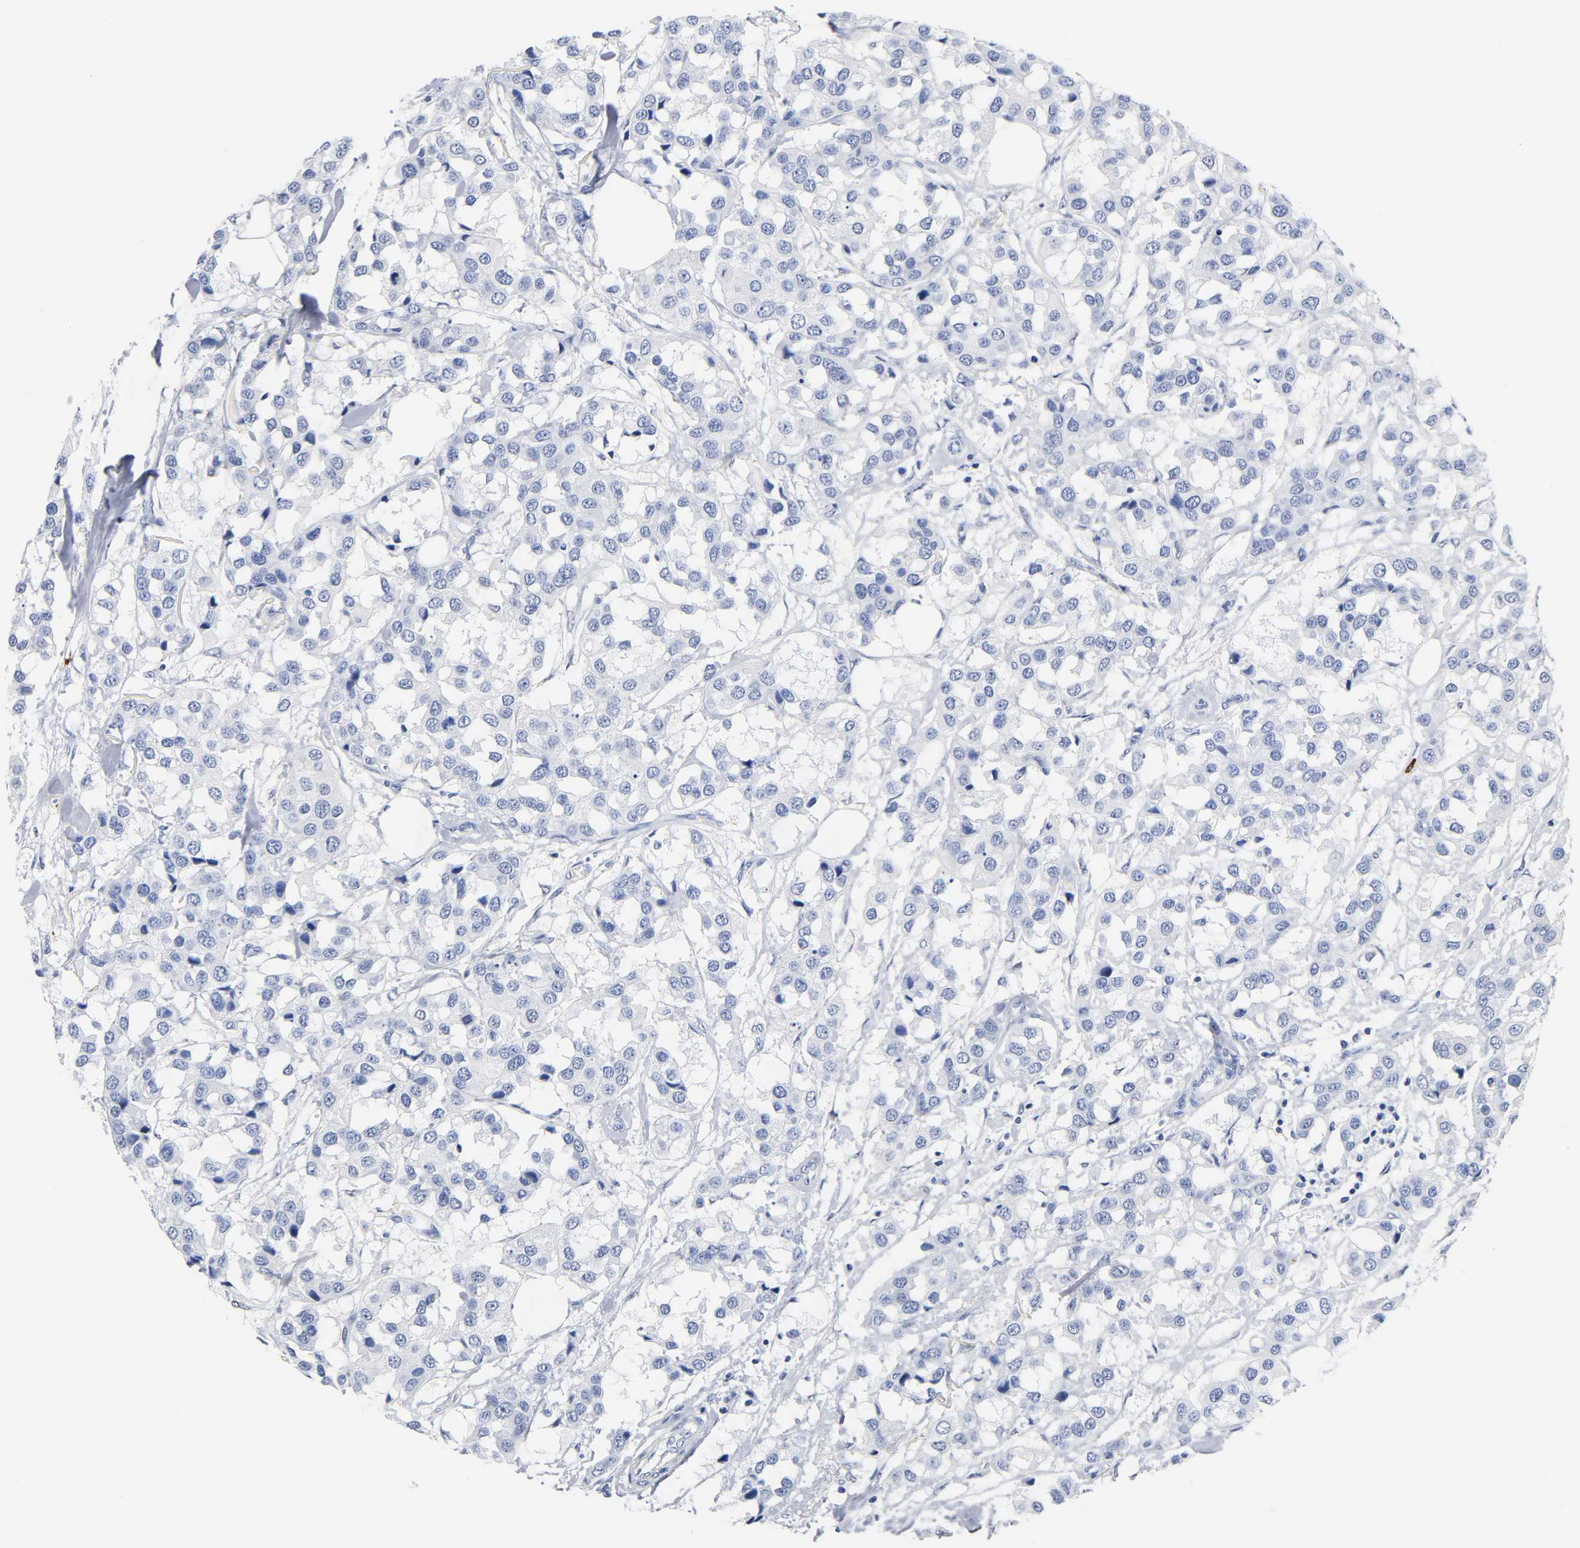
{"staining": {"intensity": "negative", "quantity": "none", "location": "none"}, "tissue": "breast cancer", "cell_type": "Tumor cells", "image_type": "cancer", "snomed": [{"axis": "morphology", "description": "Duct carcinoma"}, {"axis": "topography", "description": "Breast"}], "caption": "There is no significant staining in tumor cells of intraductal carcinoma (breast).", "gene": "NAB2", "patient": {"sex": "female", "age": 80}}